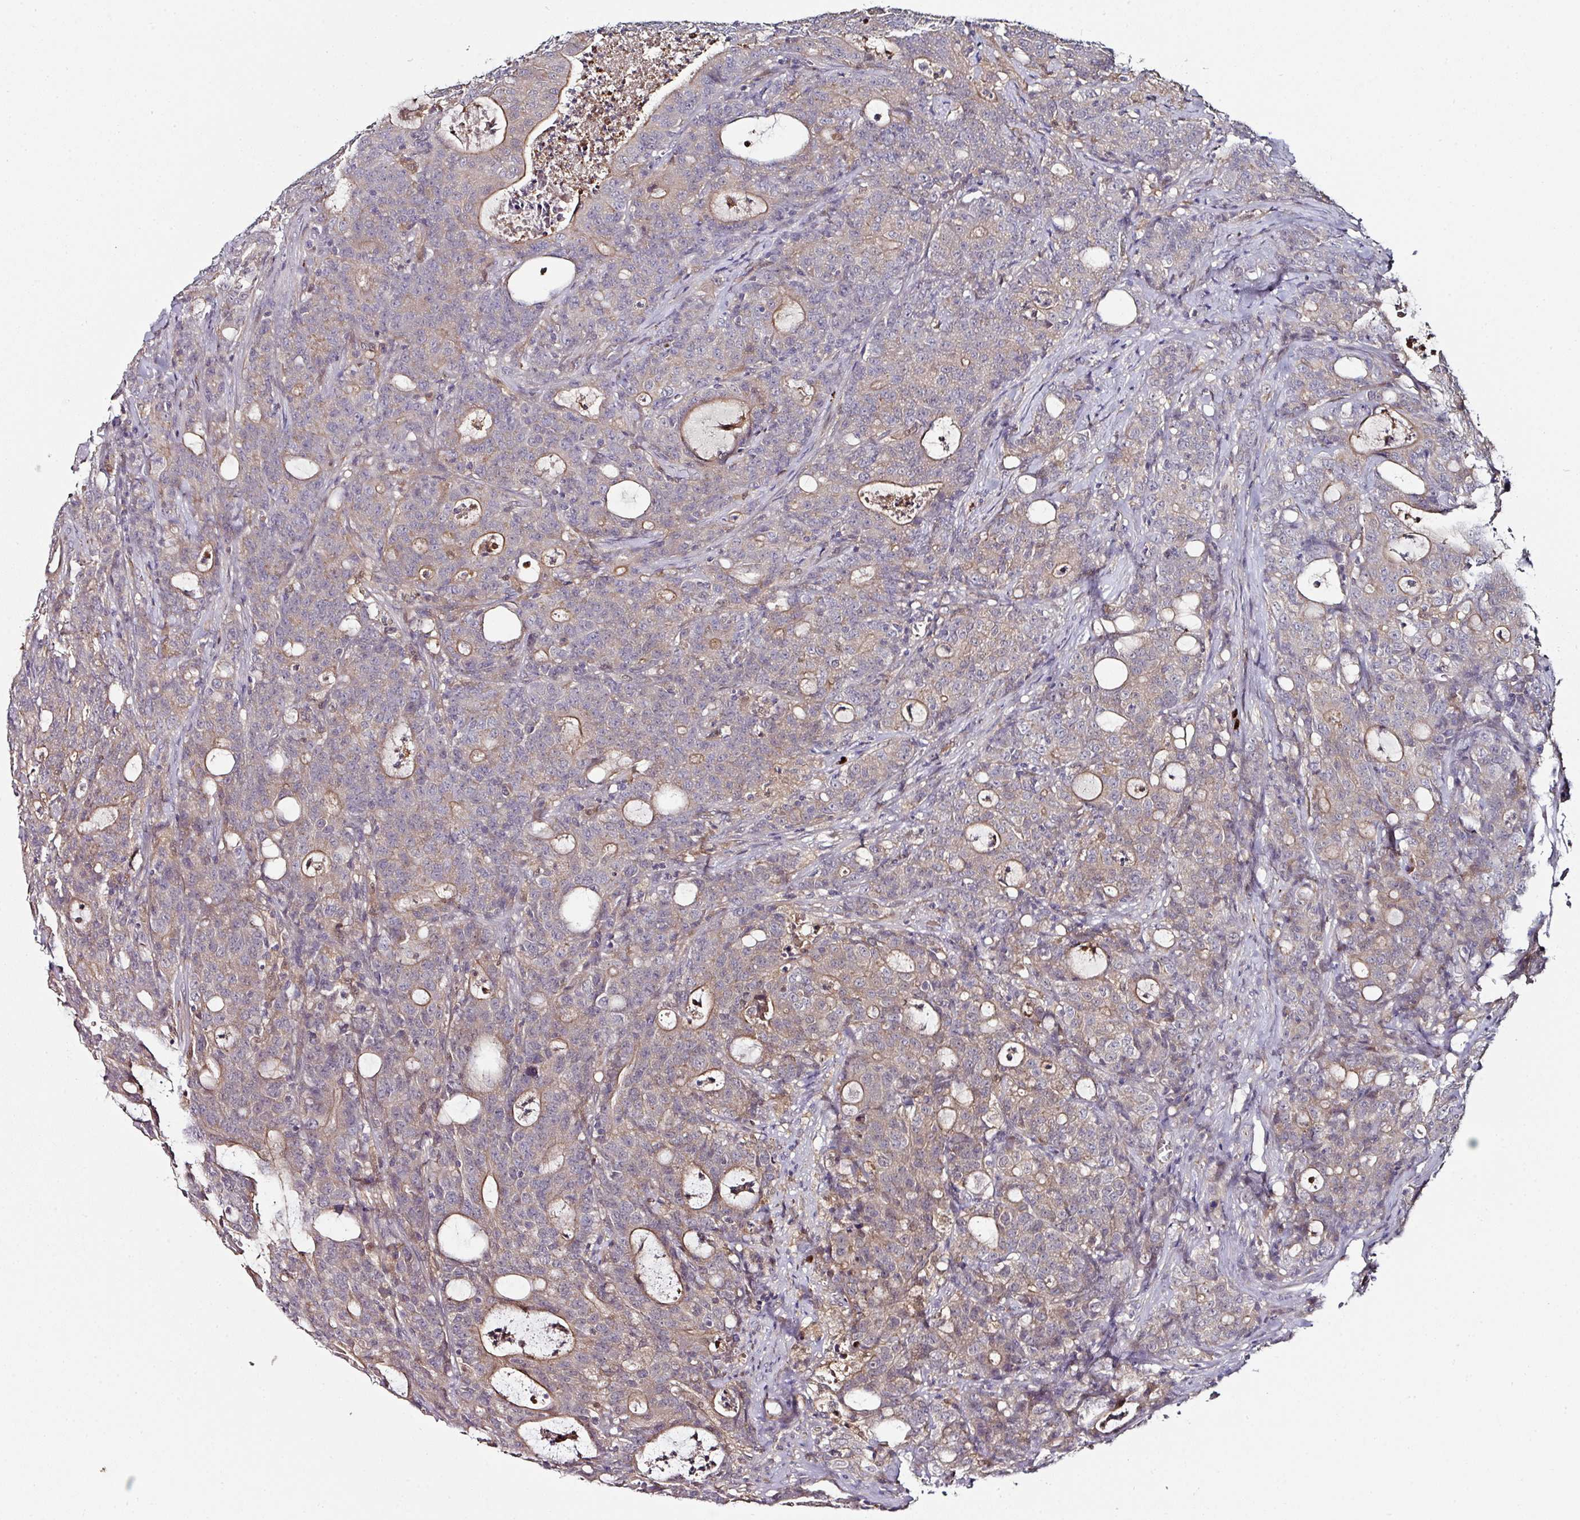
{"staining": {"intensity": "weak", "quantity": "25%-75%", "location": "cytoplasmic/membranous"}, "tissue": "colorectal cancer", "cell_type": "Tumor cells", "image_type": "cancer", "snomed": [{"axis": "morphology", "description": "Adenocarcinoma, NOS"}, {"axis": "topography", "description": "Colon"}], "caption": "Protein expression by immunohistochemistry (IHC) displays weak cytoplasmic/membranous positivity in approximately 25%-75% of tumor cells in colorectal adenocarcinoma. The staining was performed using DAB to visualize the protein expression in brown, while the nuclei were stained in blue with hematoxylin (Magnification: 20x).", "gene": "CTDSP2", "patient": {"sex": "male", "age": 83}}